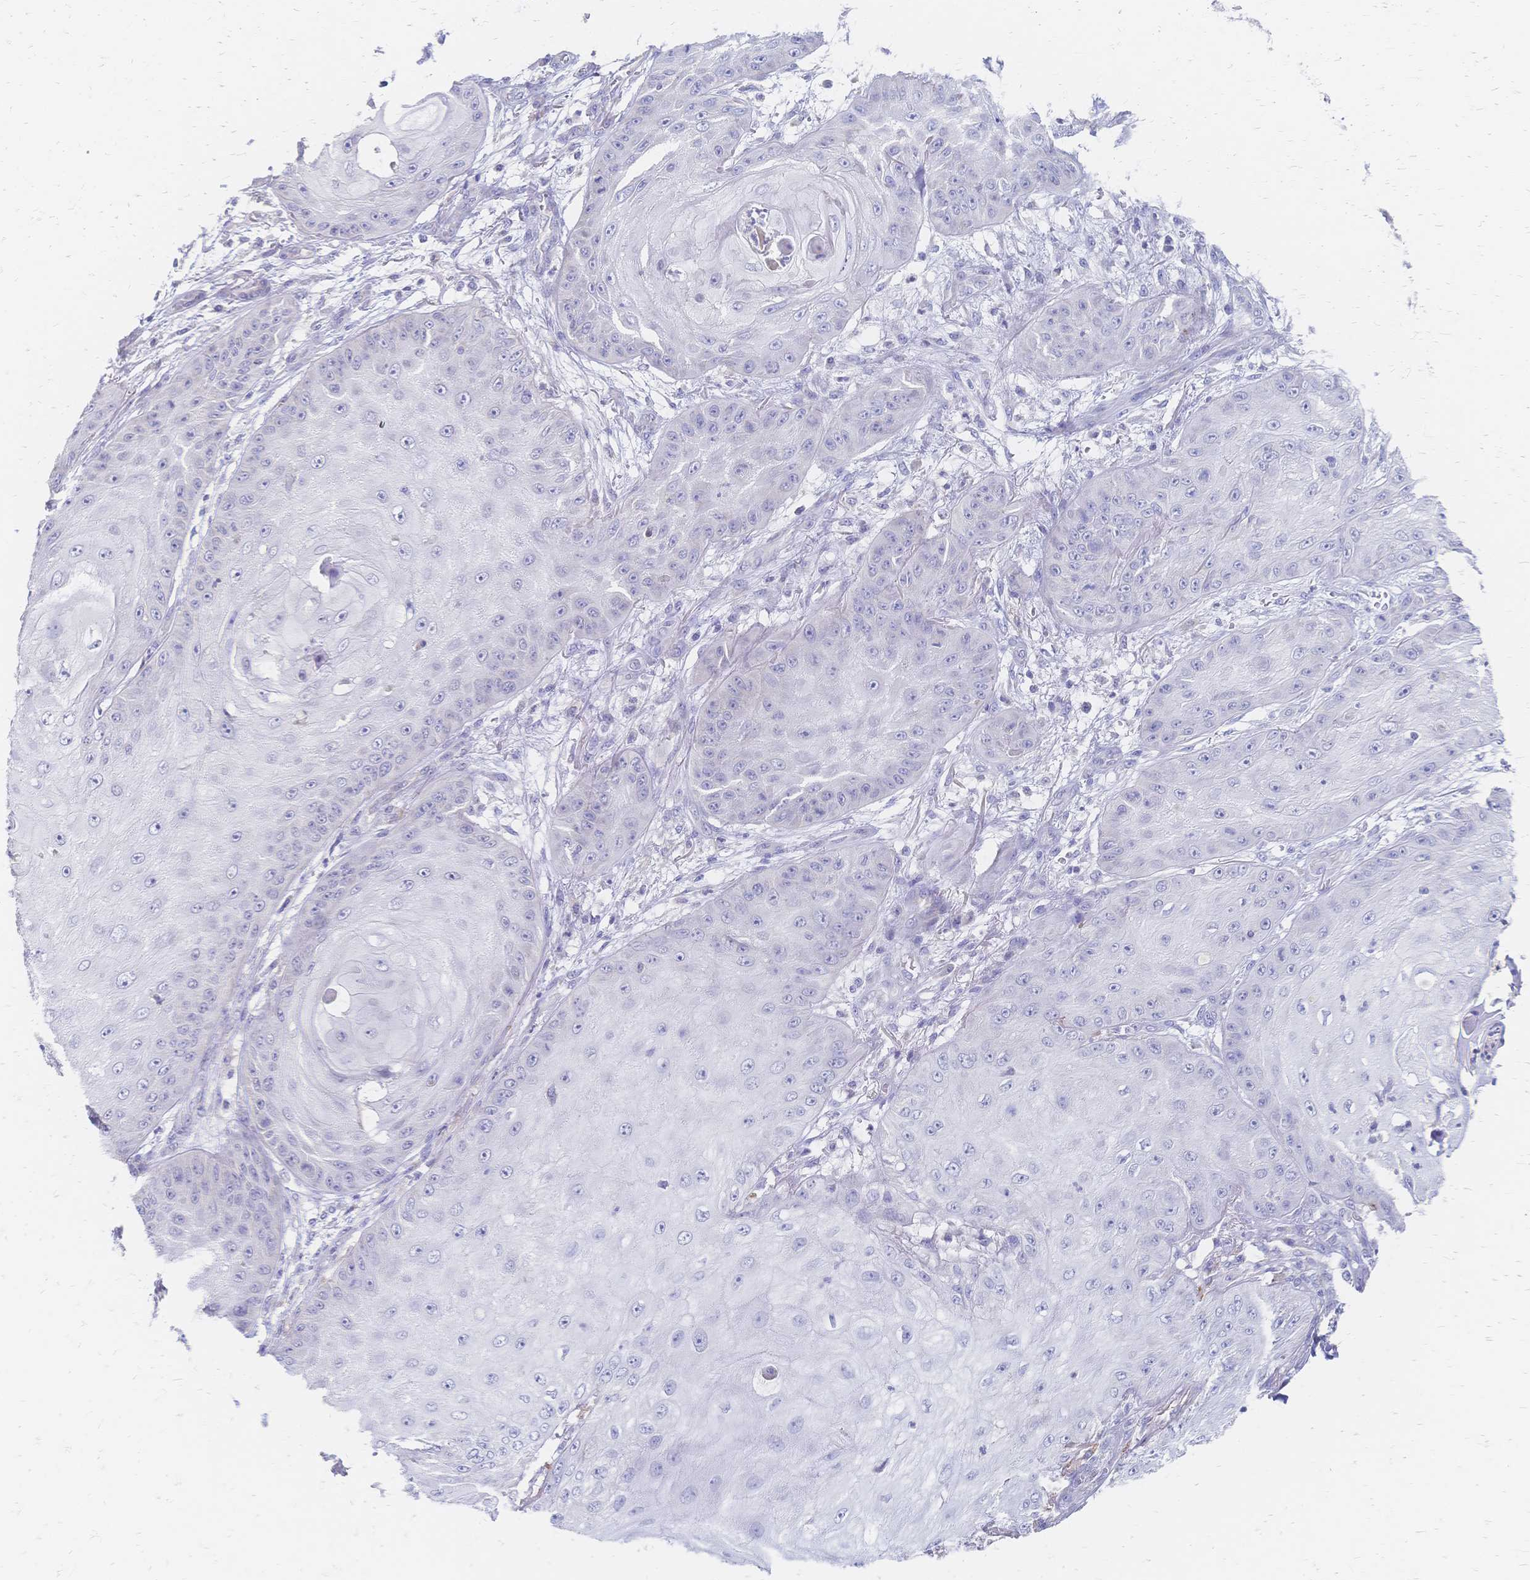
{"staining": {"intensity": "negative", "quantity": "none", "location": "none"}, "tissue": "skin cancer", "cell_type": "Tumor cells", "image_type": "cancer", "snomed": [{"axis": "morphology", "description": "Squamous cell carcinoma, NOS"}, {"axis": "topography", "description": "Skin"}], "caption": "Image shows no significant protein expression in tumor cells of squamous cell carcinoma (skin).", "gene": "VWC2L", "patient": {"sex": "male", "age": 70}}